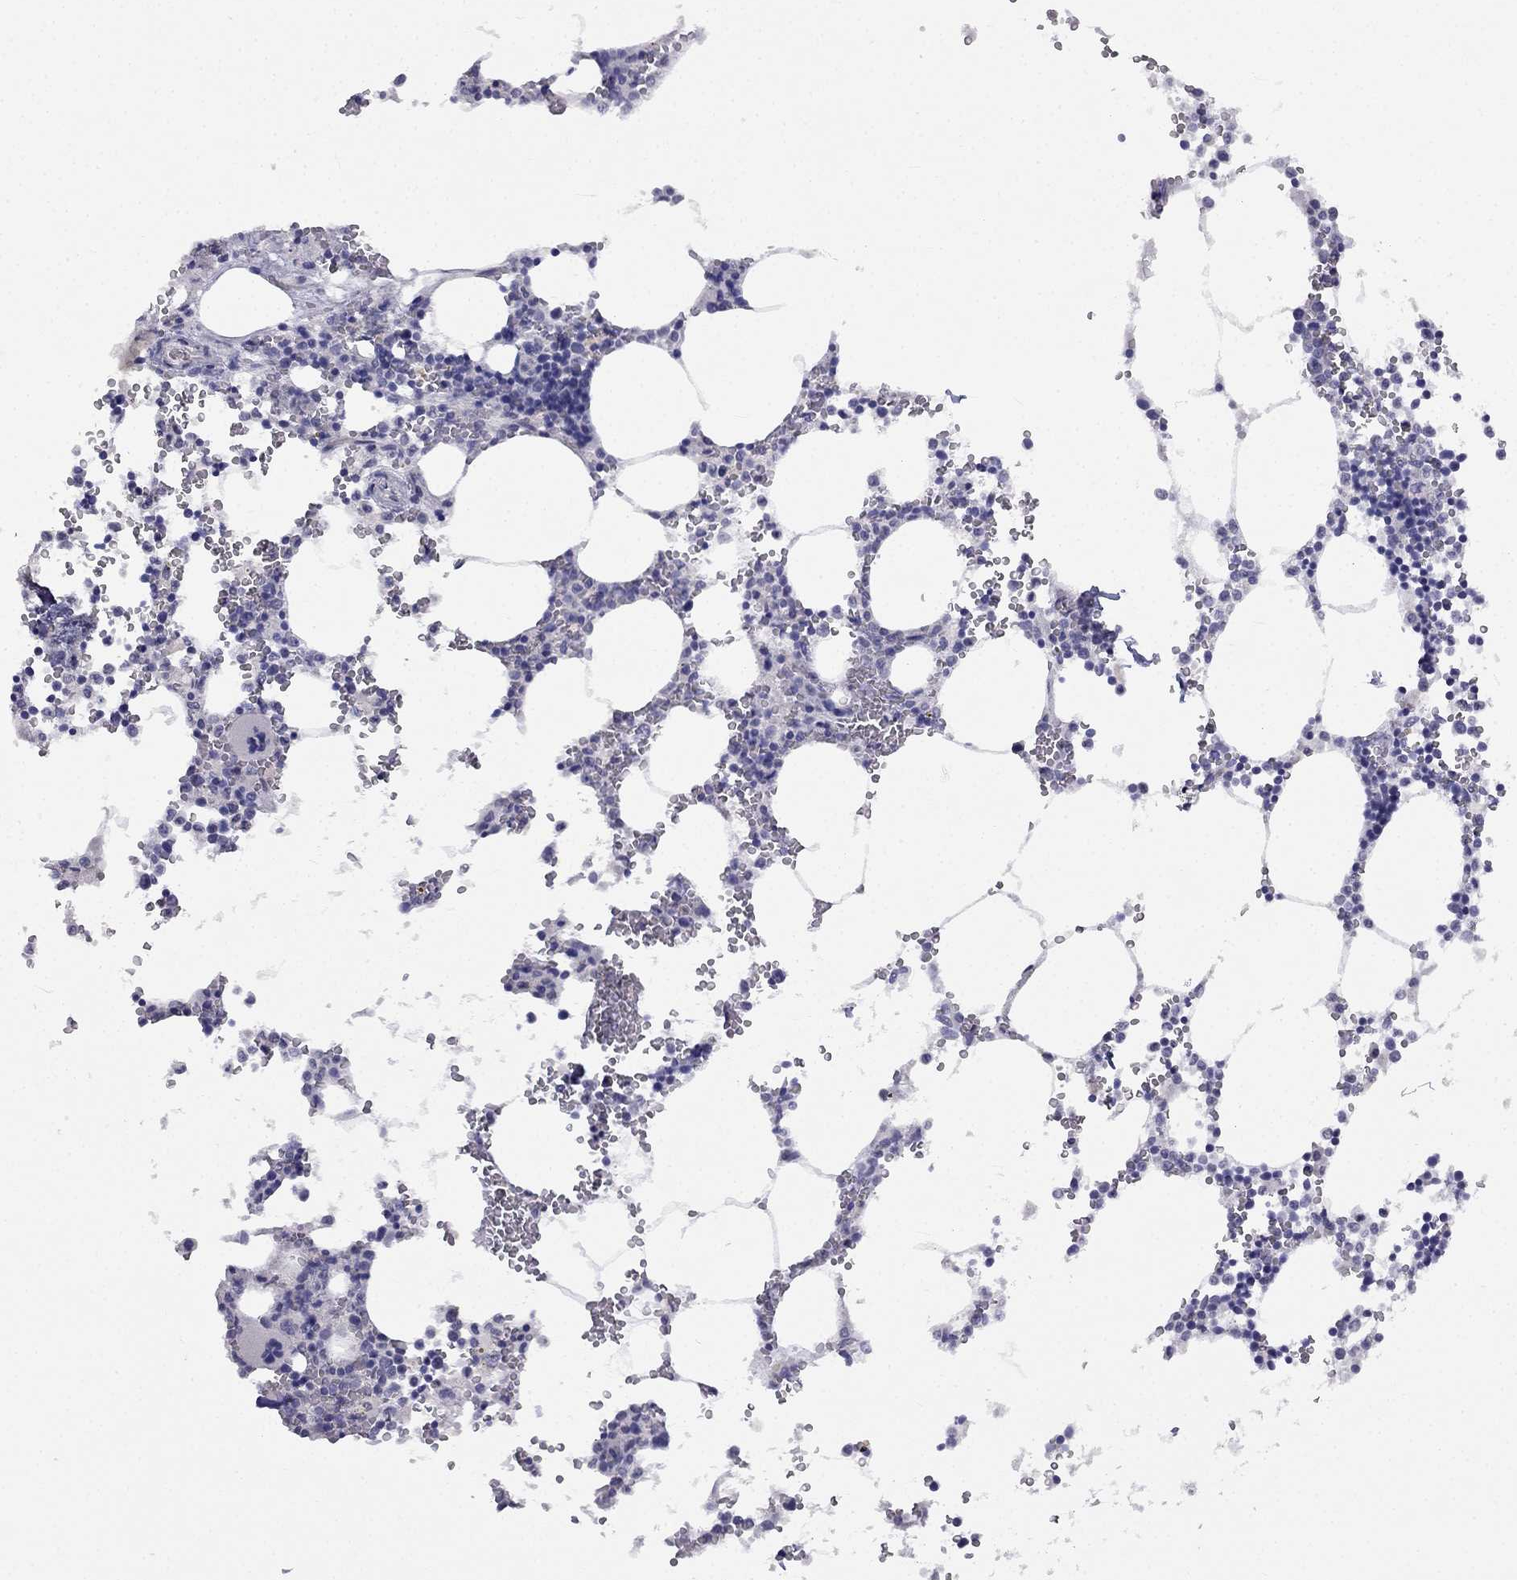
{"staining": {"intensity": "negative", "quantity": "none", "location": "none"}, "tissue": "bone marrow", "cell_type": "Hematopoietic cells", "image_type": "normal", "snomed": [{"axis": "morphology", "description": "Normal tissue, NOS"}, {"axis": "topography", "description": "Bone marrow"}], "caption": "An immunohistochemistry (IHC) micrograph of unremarkable bone marrow is shown. There is no staining in hematopoietic cells of bone marrow.", "gene": "C16orf89", "patient": {"sex": "male", "age": 54}}